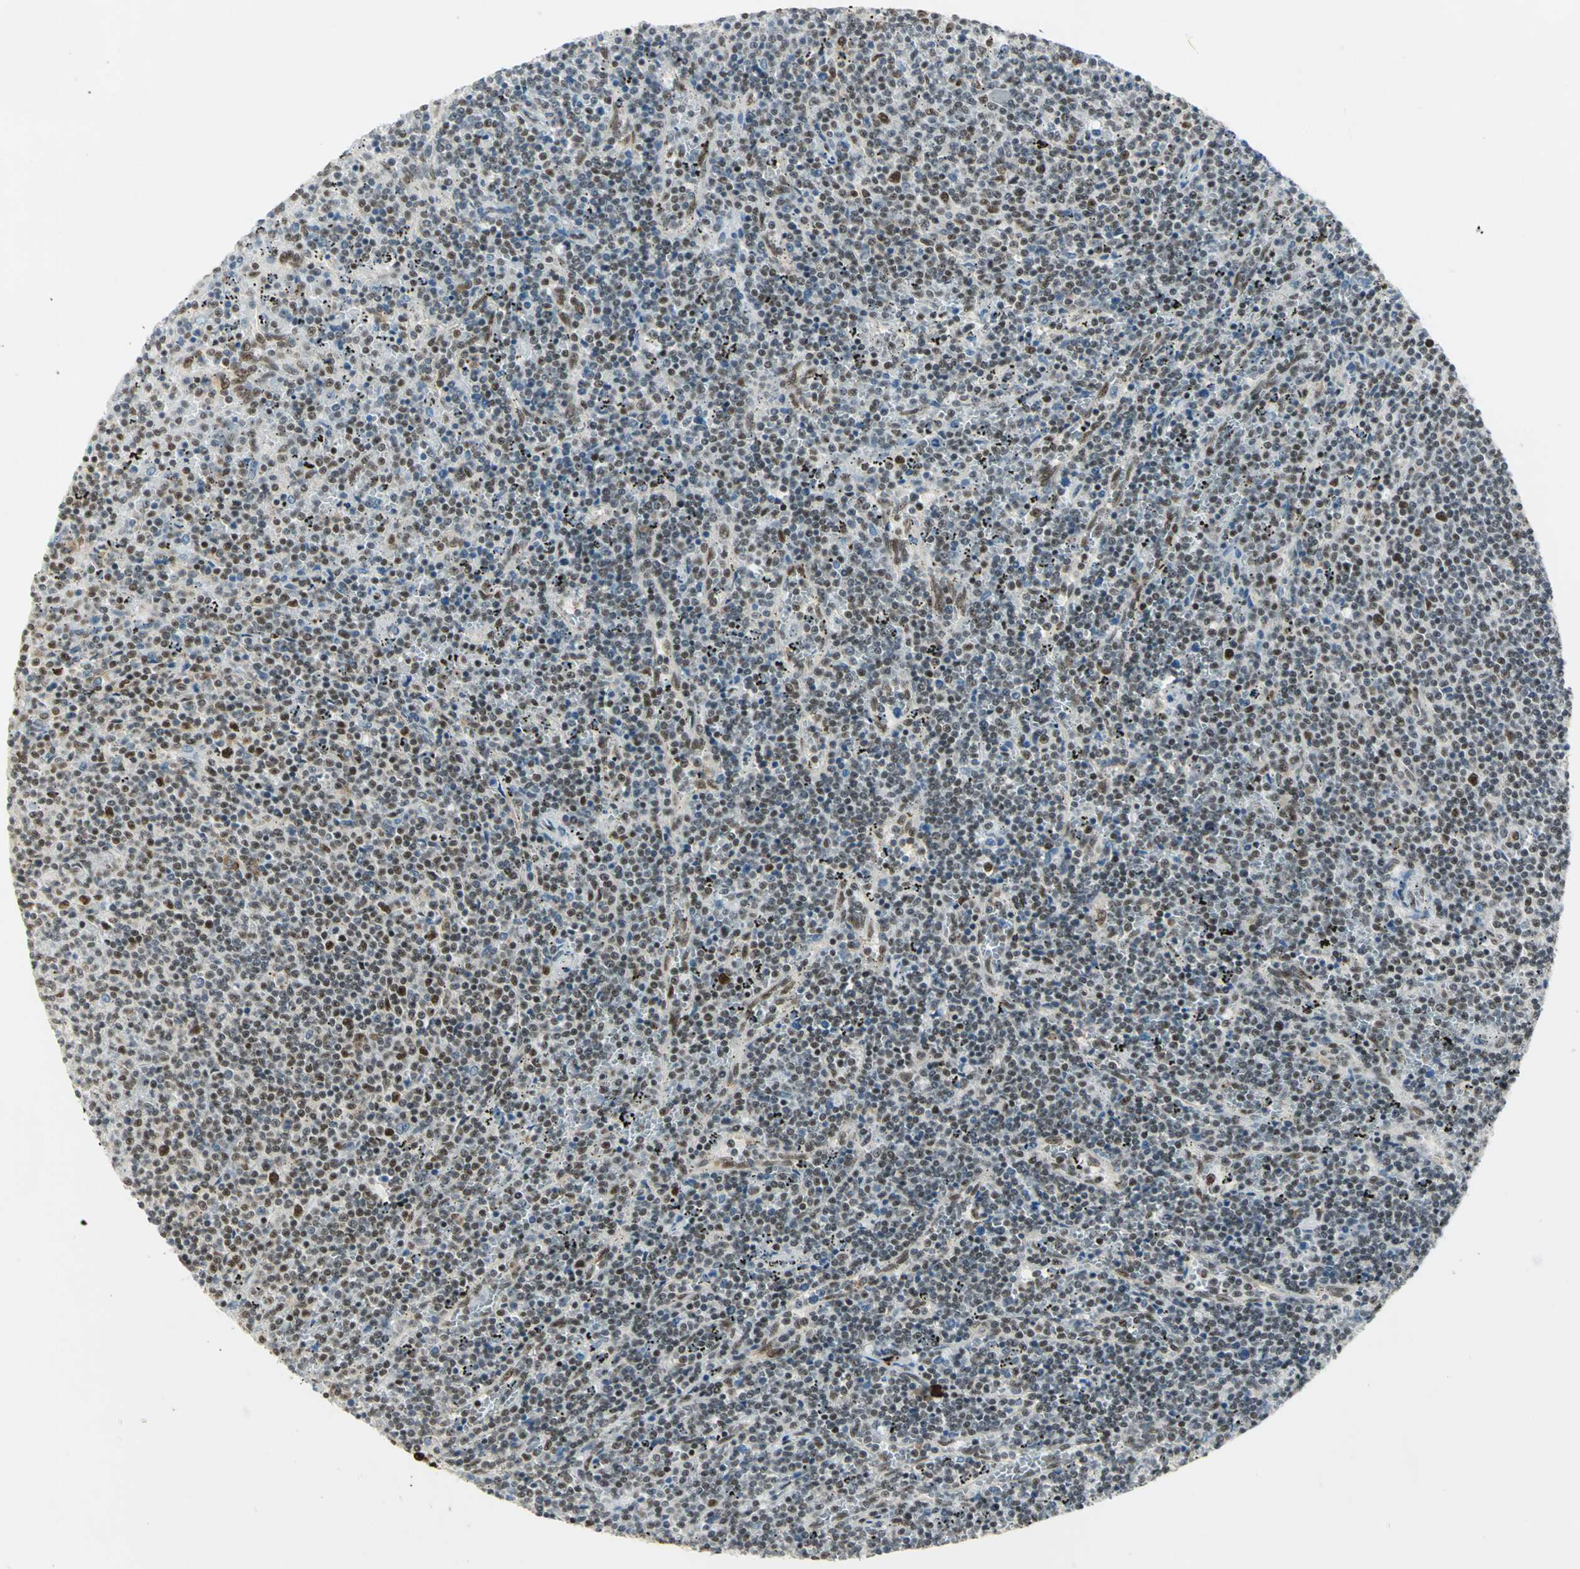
{"staining": {"intensity": "moderate", "quantity": "25%-75%", "location": "nuclear"}, "tissue": "lymphoma", "cell_type": "Tumor cells", "image_type": "cancer", "snomed": [{"axis": "morphology", "description": "Malignant lymphoma, non-Hodgkin's type, Low grade"}, {"axis": "topography", "description": "Spleen"}], "caption": "Protein positivity by IHC reveals moderate nuclear positivity in approximately 25%-75% of tumor cells in lymphoma. Using DAB (3,3'-diaminobenzidine) (brown) and hematoxylin (blue) stains, captured at high magnification using brightfield microscopy.", "gene": "CCNT1", "patient": {"sex": "female", "age": 50}}